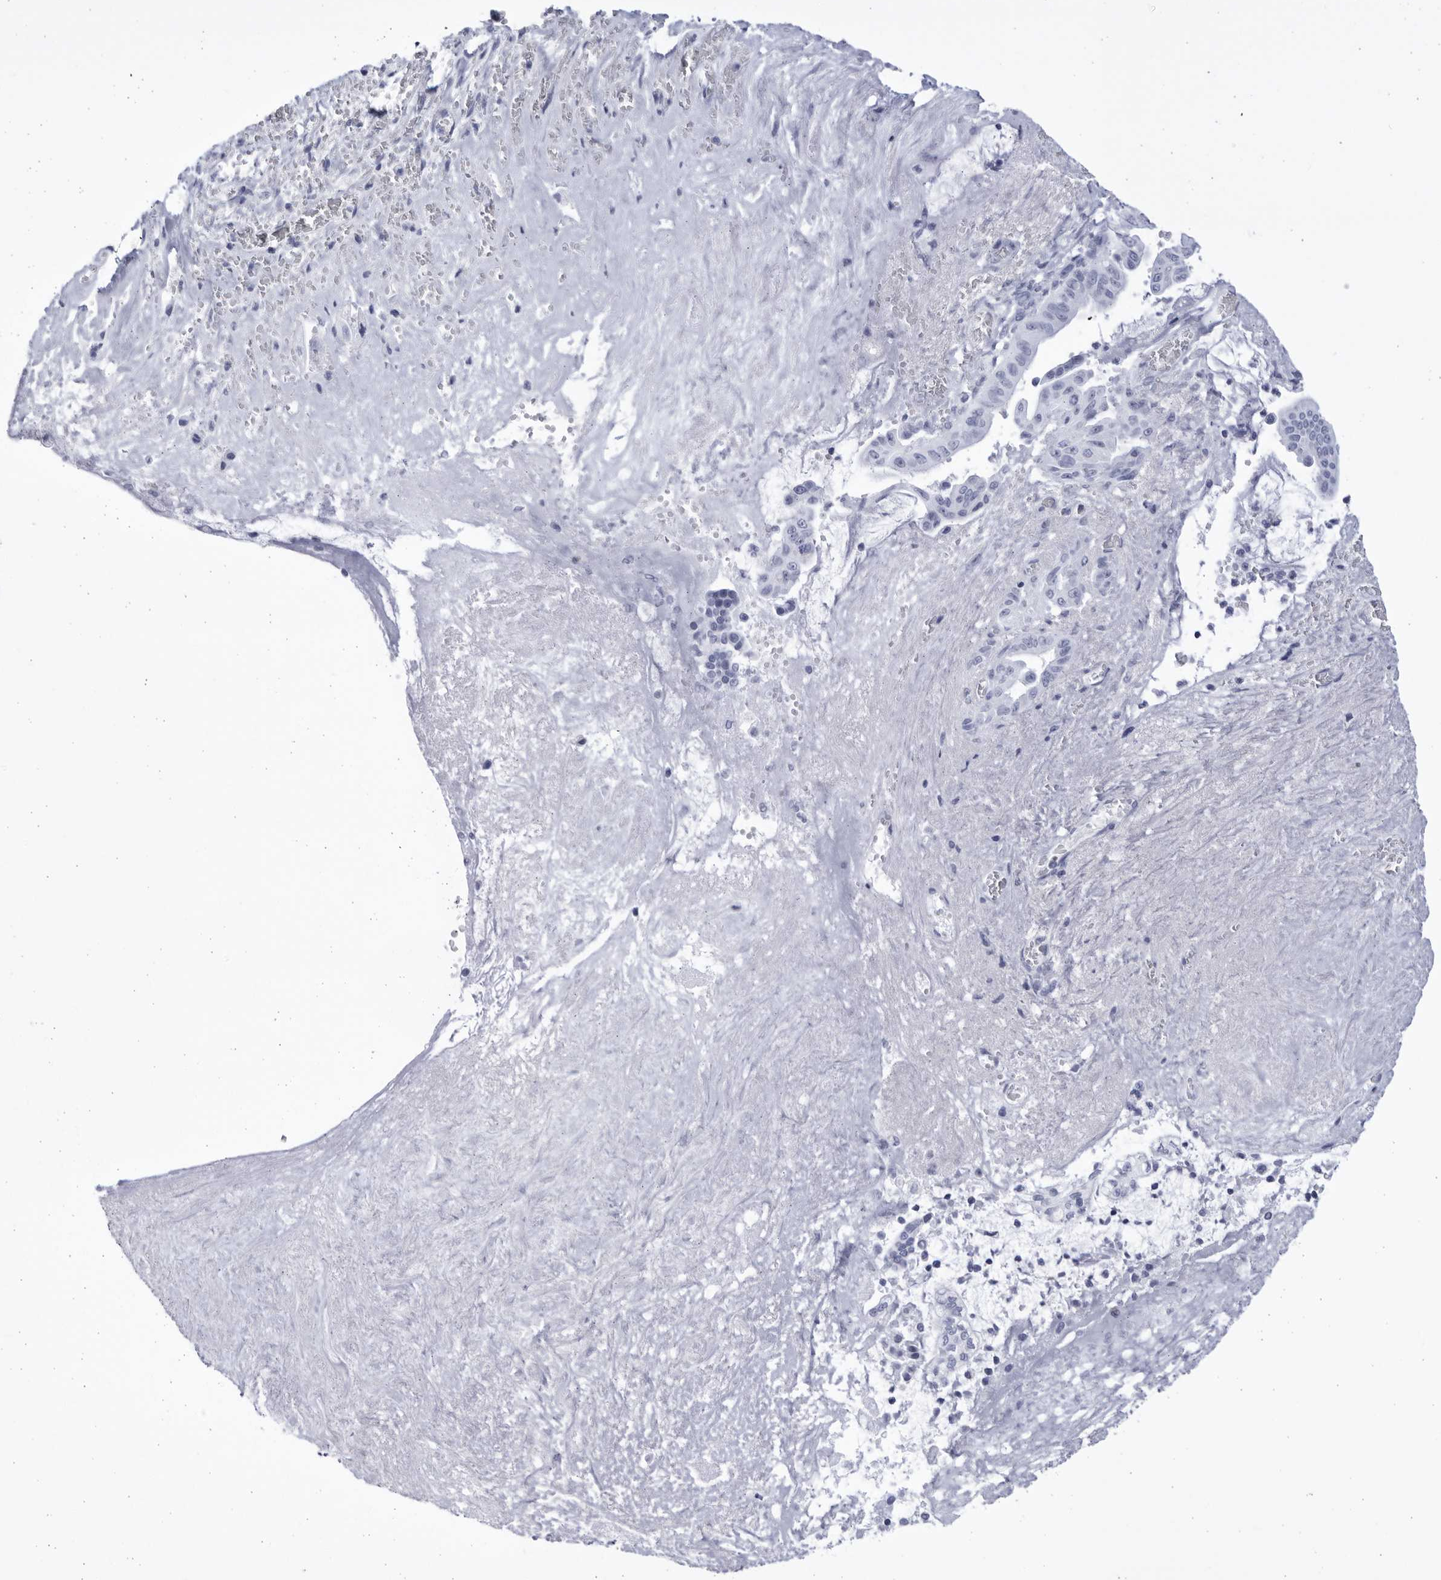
{"staining": {"intensity": "negative", "quantity": "none", "location": "none"}, "tissue": "pancreatic cancer", "cell_type": "Tumor cells", "image_type": "cancer", "snomed": [{"axis": "morphology", "description": "Adenocarcinoma, NOS"}, {"axis": "topography", "description": "Pancreas"}], "caption": "Tumor cells are negative for protein expression in human adenocarcinoma (pancreatic).", "gene": "CCDC181", "patient": {"sex": "male", "age": 58}}